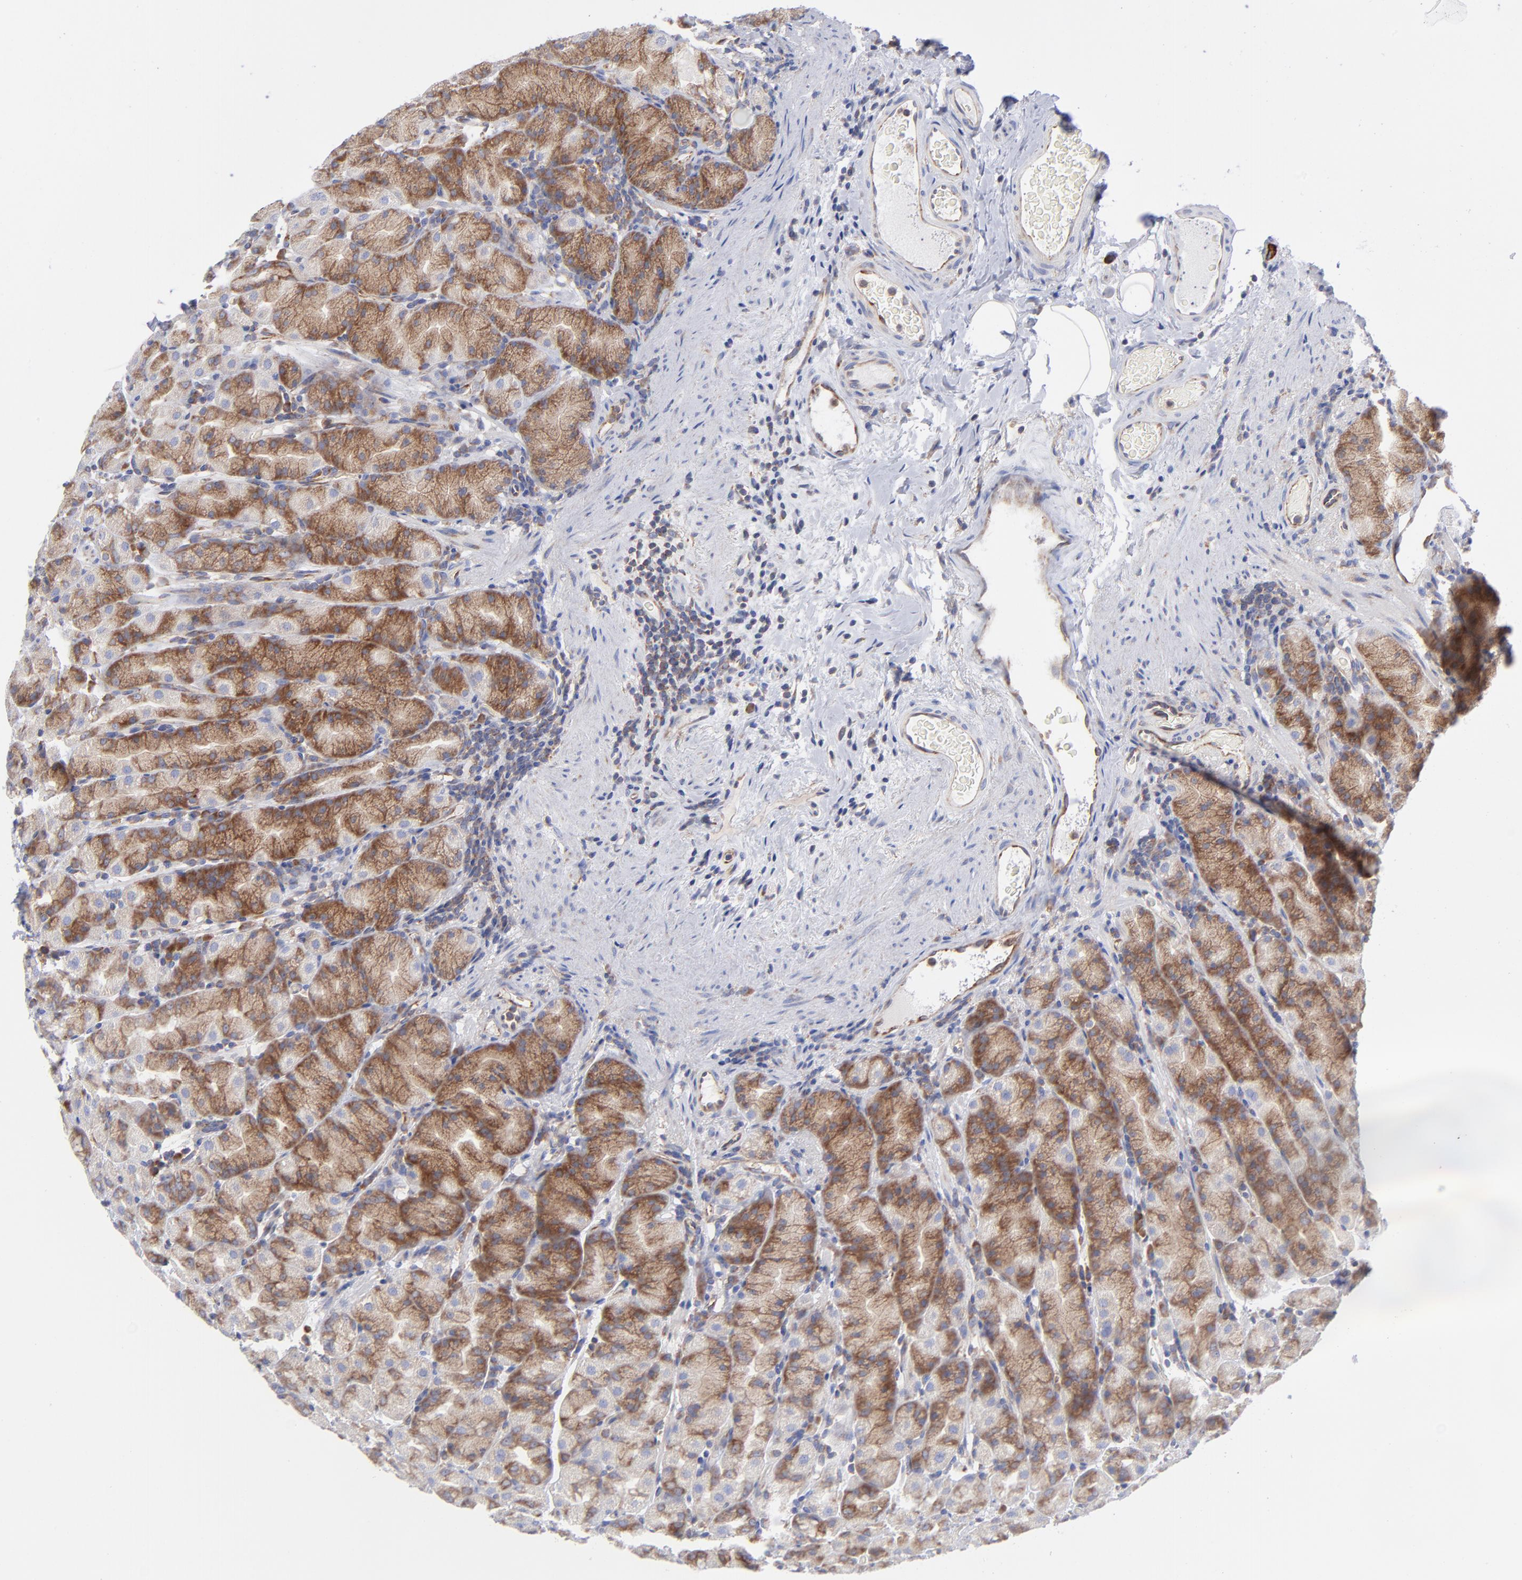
{"staining": {"intensity": "moderate", "quantity": ">75%", "location": "cytoplasmic/membranous"}, "tissue": "stomach", "cell_type": "Glandular cells", "image_type": "normal", "snomed": [{"axis": "morphology", "description": "Normal tissue, NOS"}, {"axis": "topography", "description": "Stomach, upper"}], "caption": "Moderate cytoplasmic/membranous staining is identified in about >75% of glandular cells in normal stomach.", "gene": "EIF2AK2", "patient": {"sex": "male", "age": 68}}